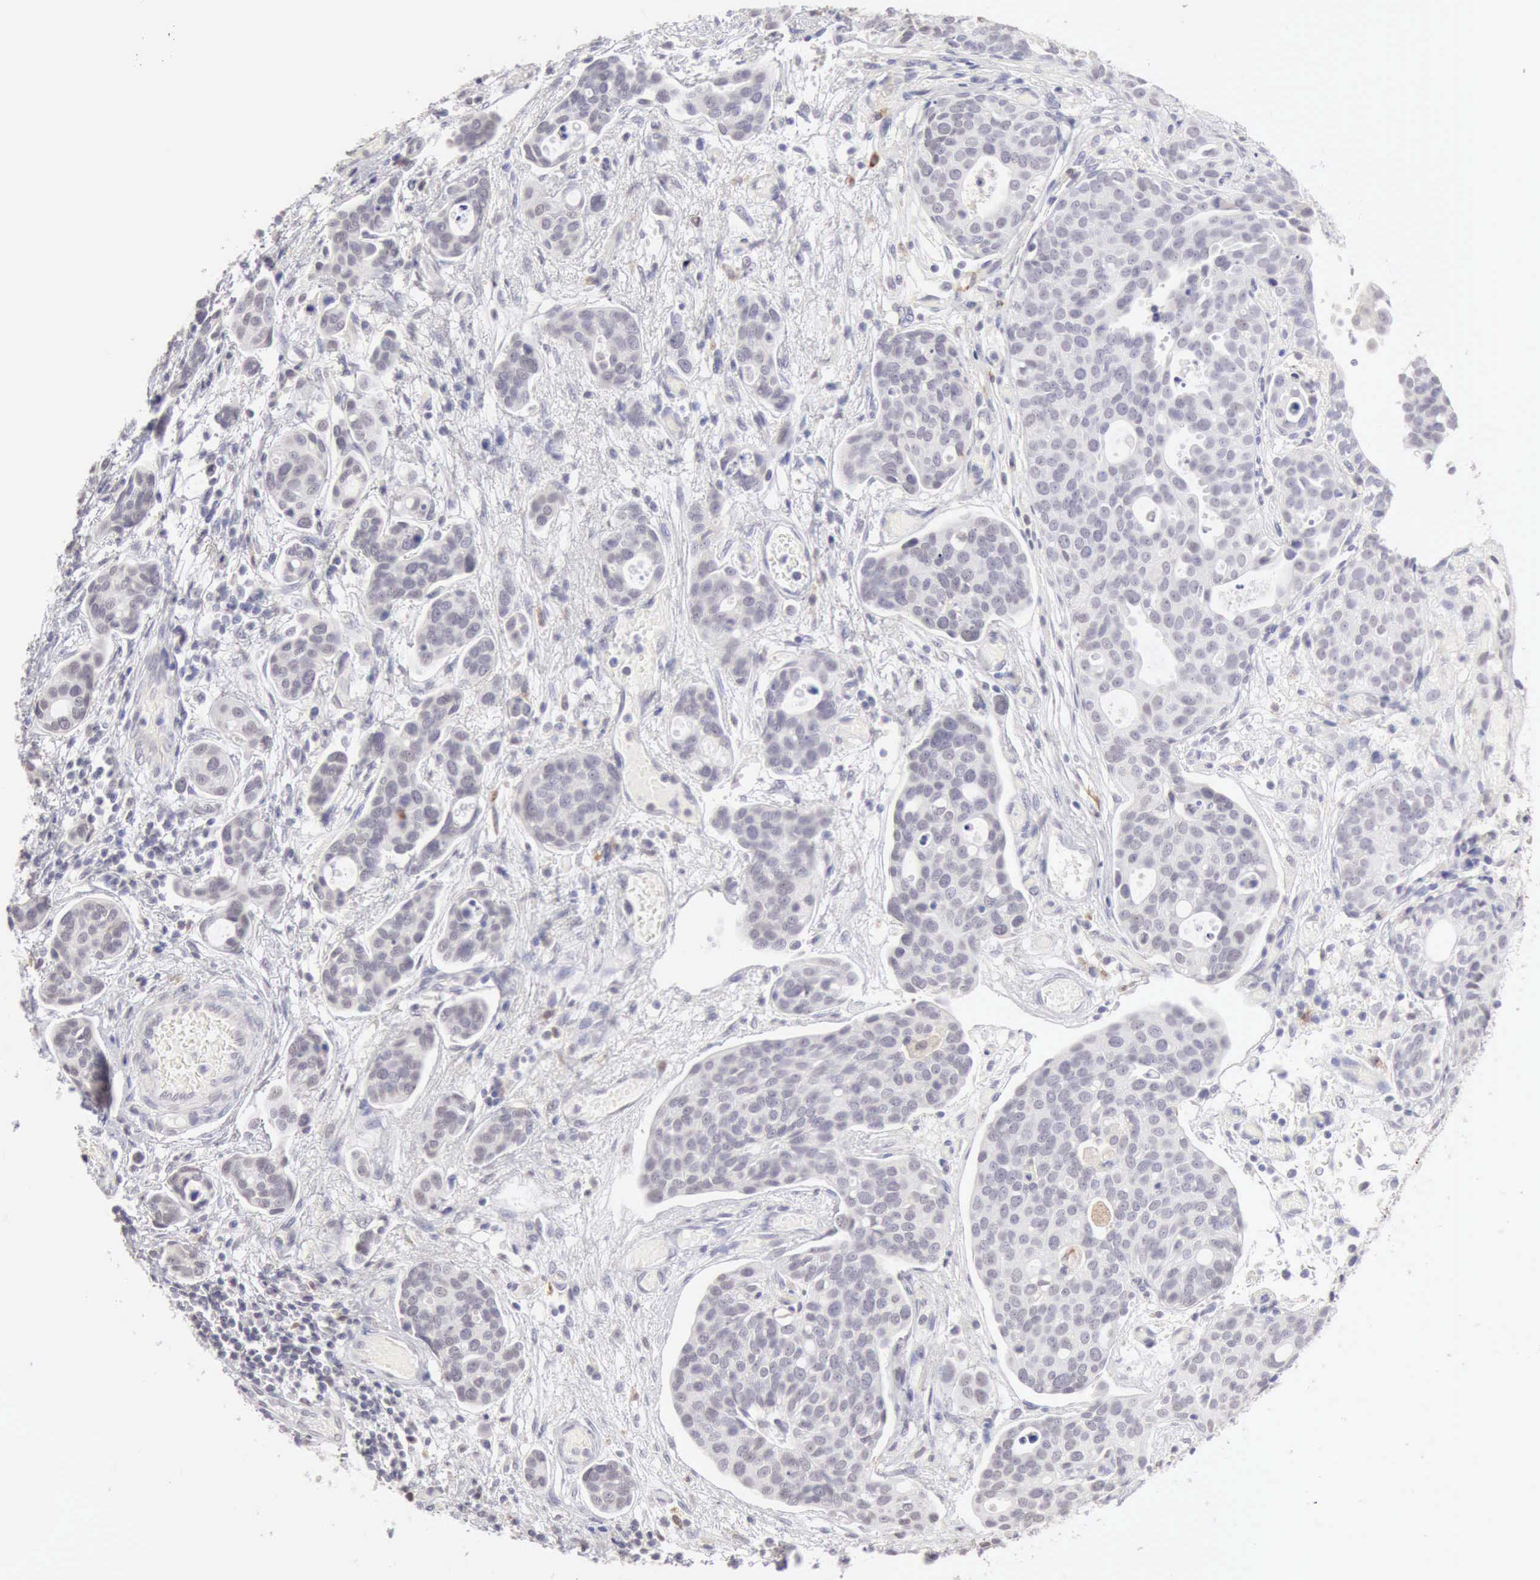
{"staining": {"intensity": "negative", "quantity": "none", "location": "none"}, "tissue": "urothelial cancer", "cell_type": "Tumor cells", "image_type": "cancer", "snomed": [{"axis": "morphology", "description": "Urothelial carcinoma, High grade"}, {"axis": "topography", "description": "Urinary bladder"}], "caption": "Immunohistochemical staining of human urothelial cancer demonstrates no significant staining in tumor cells. (Immunohistochemistry (ihc), brightfield microscopy, high magnification).", "gene": "RNASE1", "patient": {"sex": "male", "age": 78}}